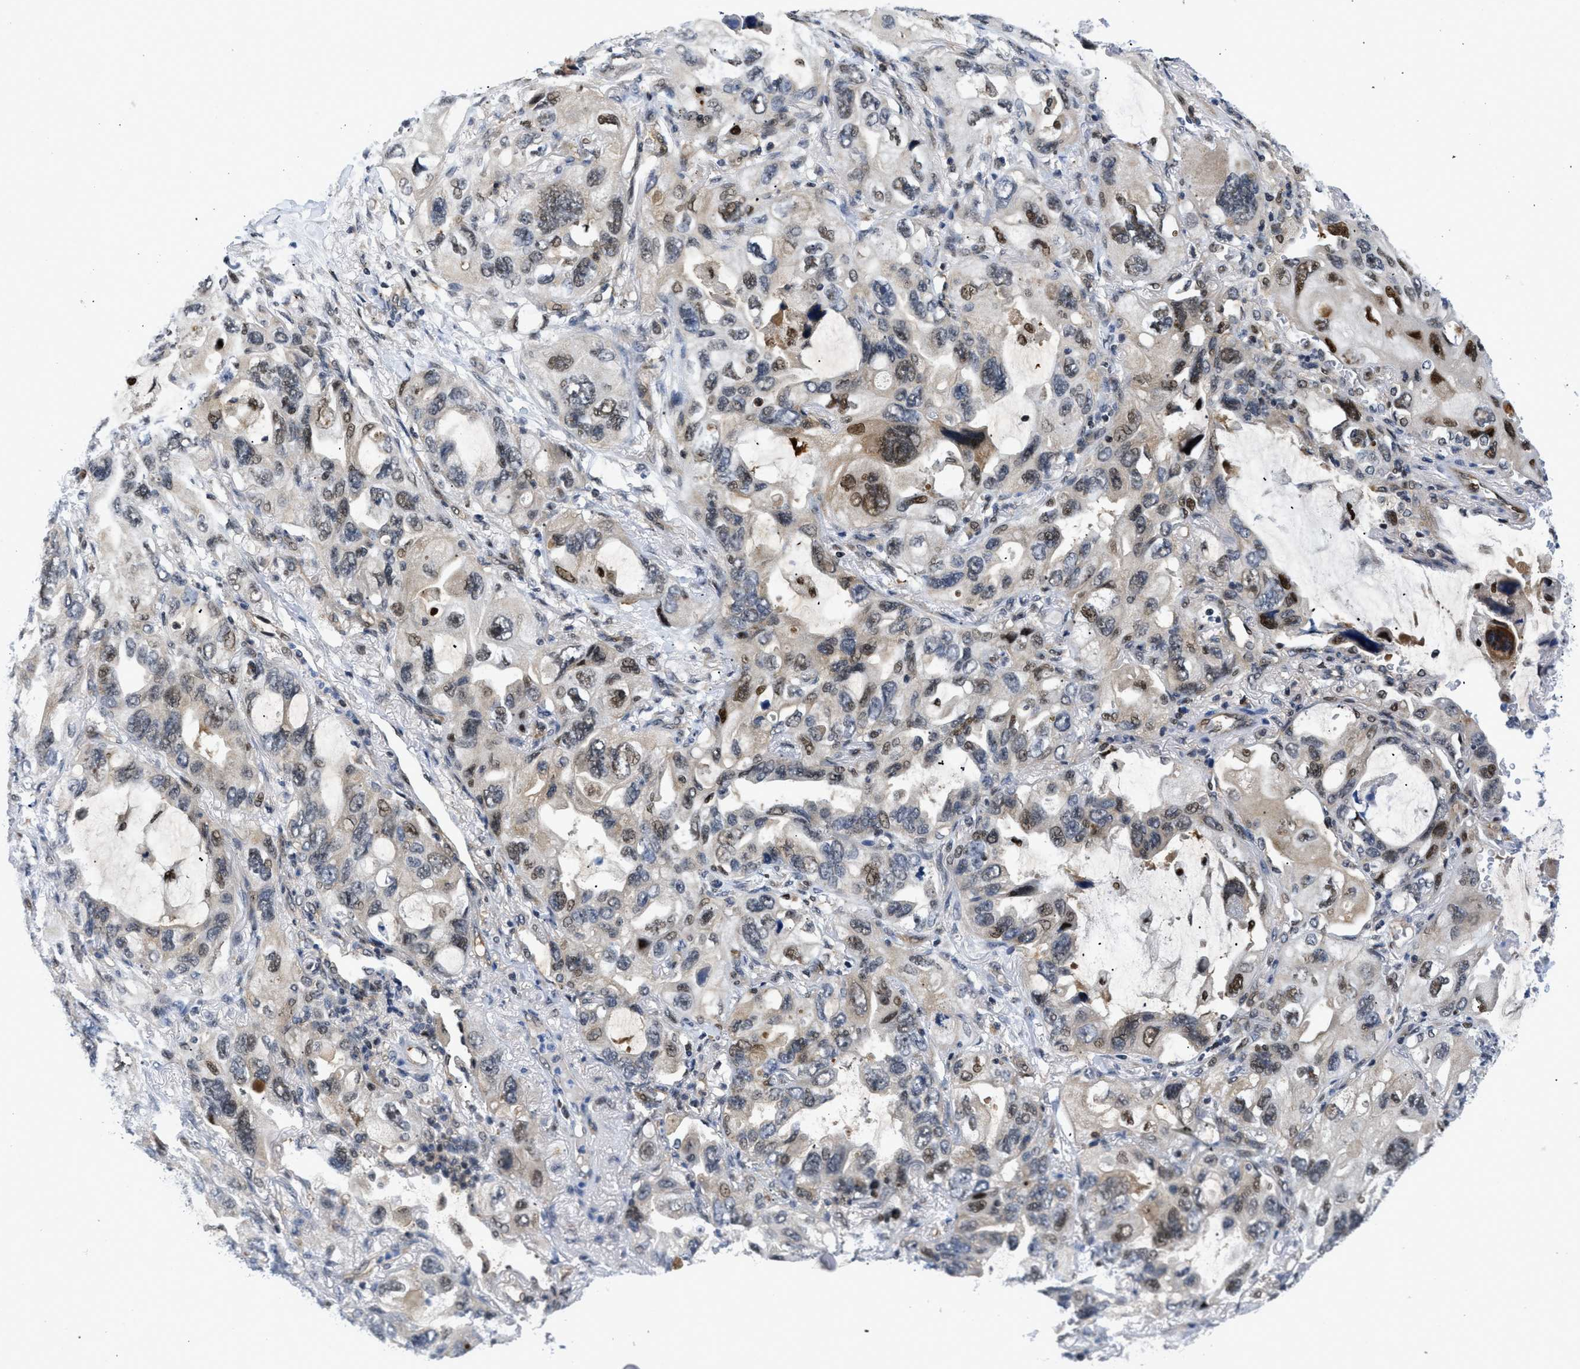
{"staining": {"intensity": "moderate", "quantity": "<25%", "location": "nuclear"}, "tissue": "lung cancer", "cell_type": "Tumor cells", "image_type": "cancer", "snomed": [{"axis": "morphology", "description": "Squamous cell carcinoma, NOS"}, {"axis": "topography", "description": "Lung"}], "caption": "Immunohistochemical staining of human squamous cell carcinoma (lung) reveals low levels of moderate nuclear expression in about <25% of tumor cells.", "gene": "SLC29A2", "patient": {"sex": "female", "age": 73}}